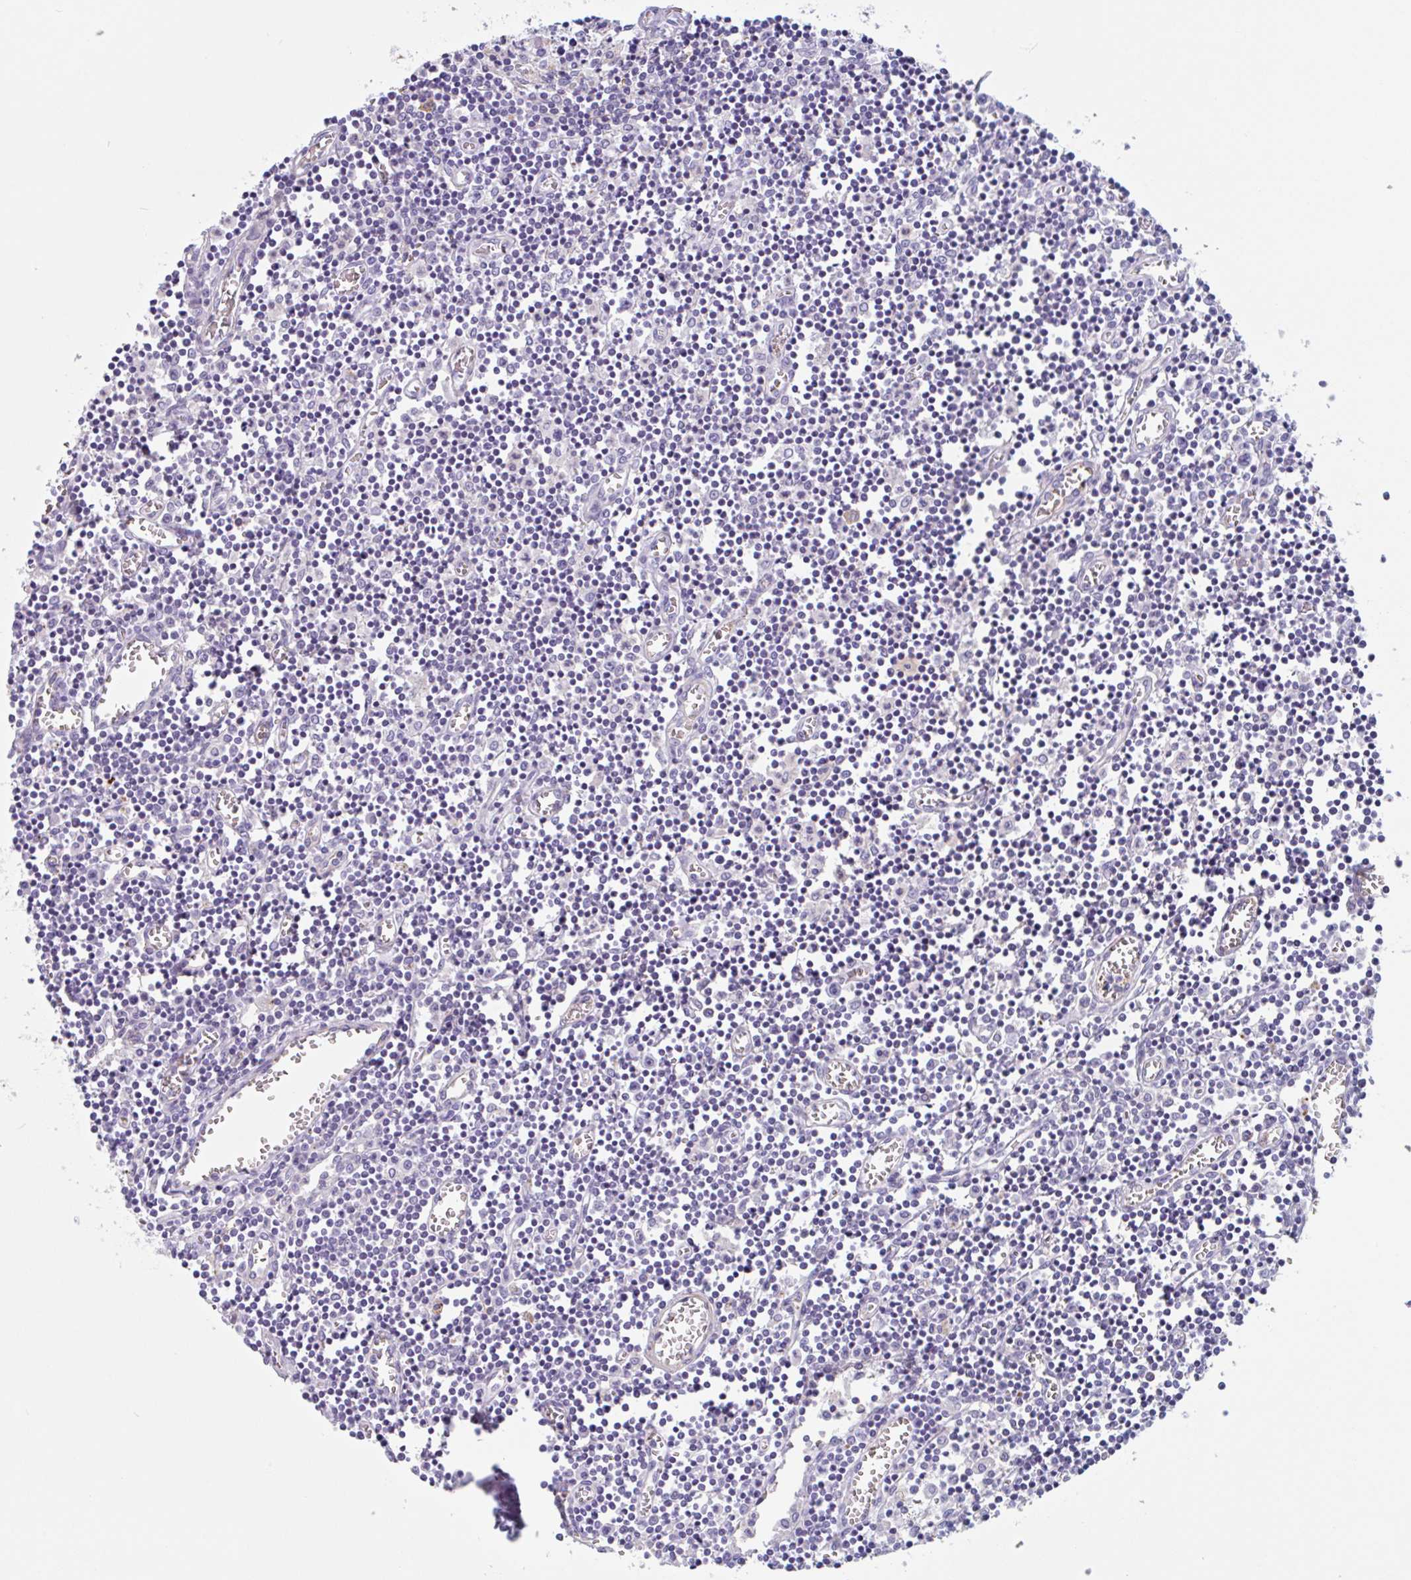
{"staining": {"intensity": "negative", "quantity": "none", "location": "none"}, "tissue": "lymph node", "cell_type": "Germinal center cells", "image_type": "normal", "snomed": [{"axis": "morphology", "description": "Normal tissue, NOS"}, {"axis": "topography", "description": "Lymph node"}], "caption": "Micrograph shows no protein staining in germinal center cells of unremarkable lymph node. Brightfield microscopy of immunohistochemistry (IHC) stained with DAB (3,3'-diaminobenzidine) (brown) and hematoxylin (blue), captured at high magnification.", "gene": "LENG9", "patient": {"sex": "male", "age": 66}}